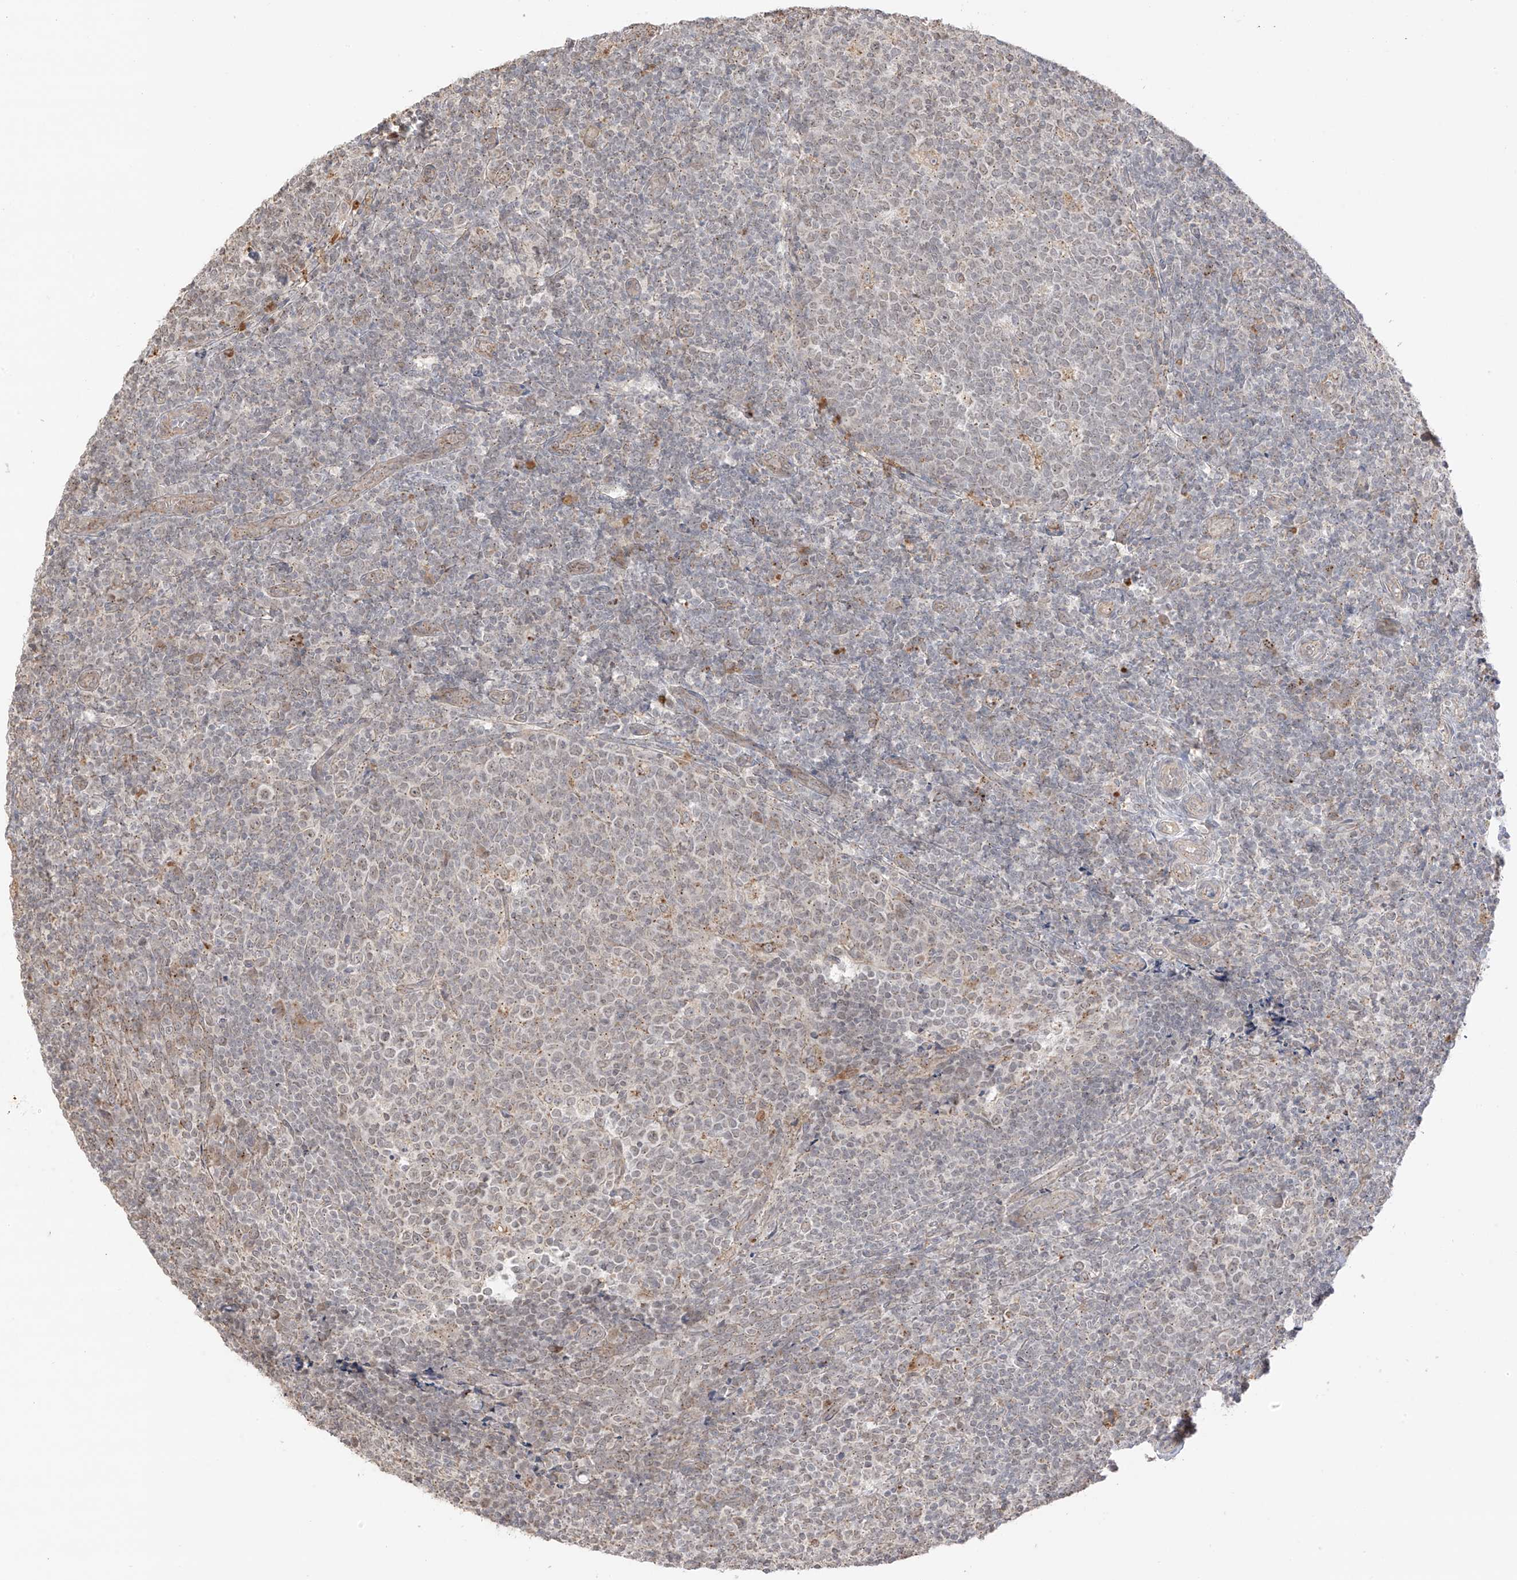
{"staining": {"intensity": "moderate", "quantity": "<25%", "location": "cytoplasmic/membranous"}, "tissue": "tonsil", "cell_type": "Germinal center cells", "image_type": "normal", "snomed": [{"axis": "morphology", "description": "Normal tissue, NOS"}, {"axis": "topography", "description": "Tonsil"}], "caption": "Protein expression analysis of normal tonsil reveals moderate cytoplasmic/membranous staining in about <25% of germinal center cells. Ihc stains the protein of interest in brown and the nuclei are stained blue.", "gene": "N4BP3", "patient": {"sex": "female", "age": 19}}